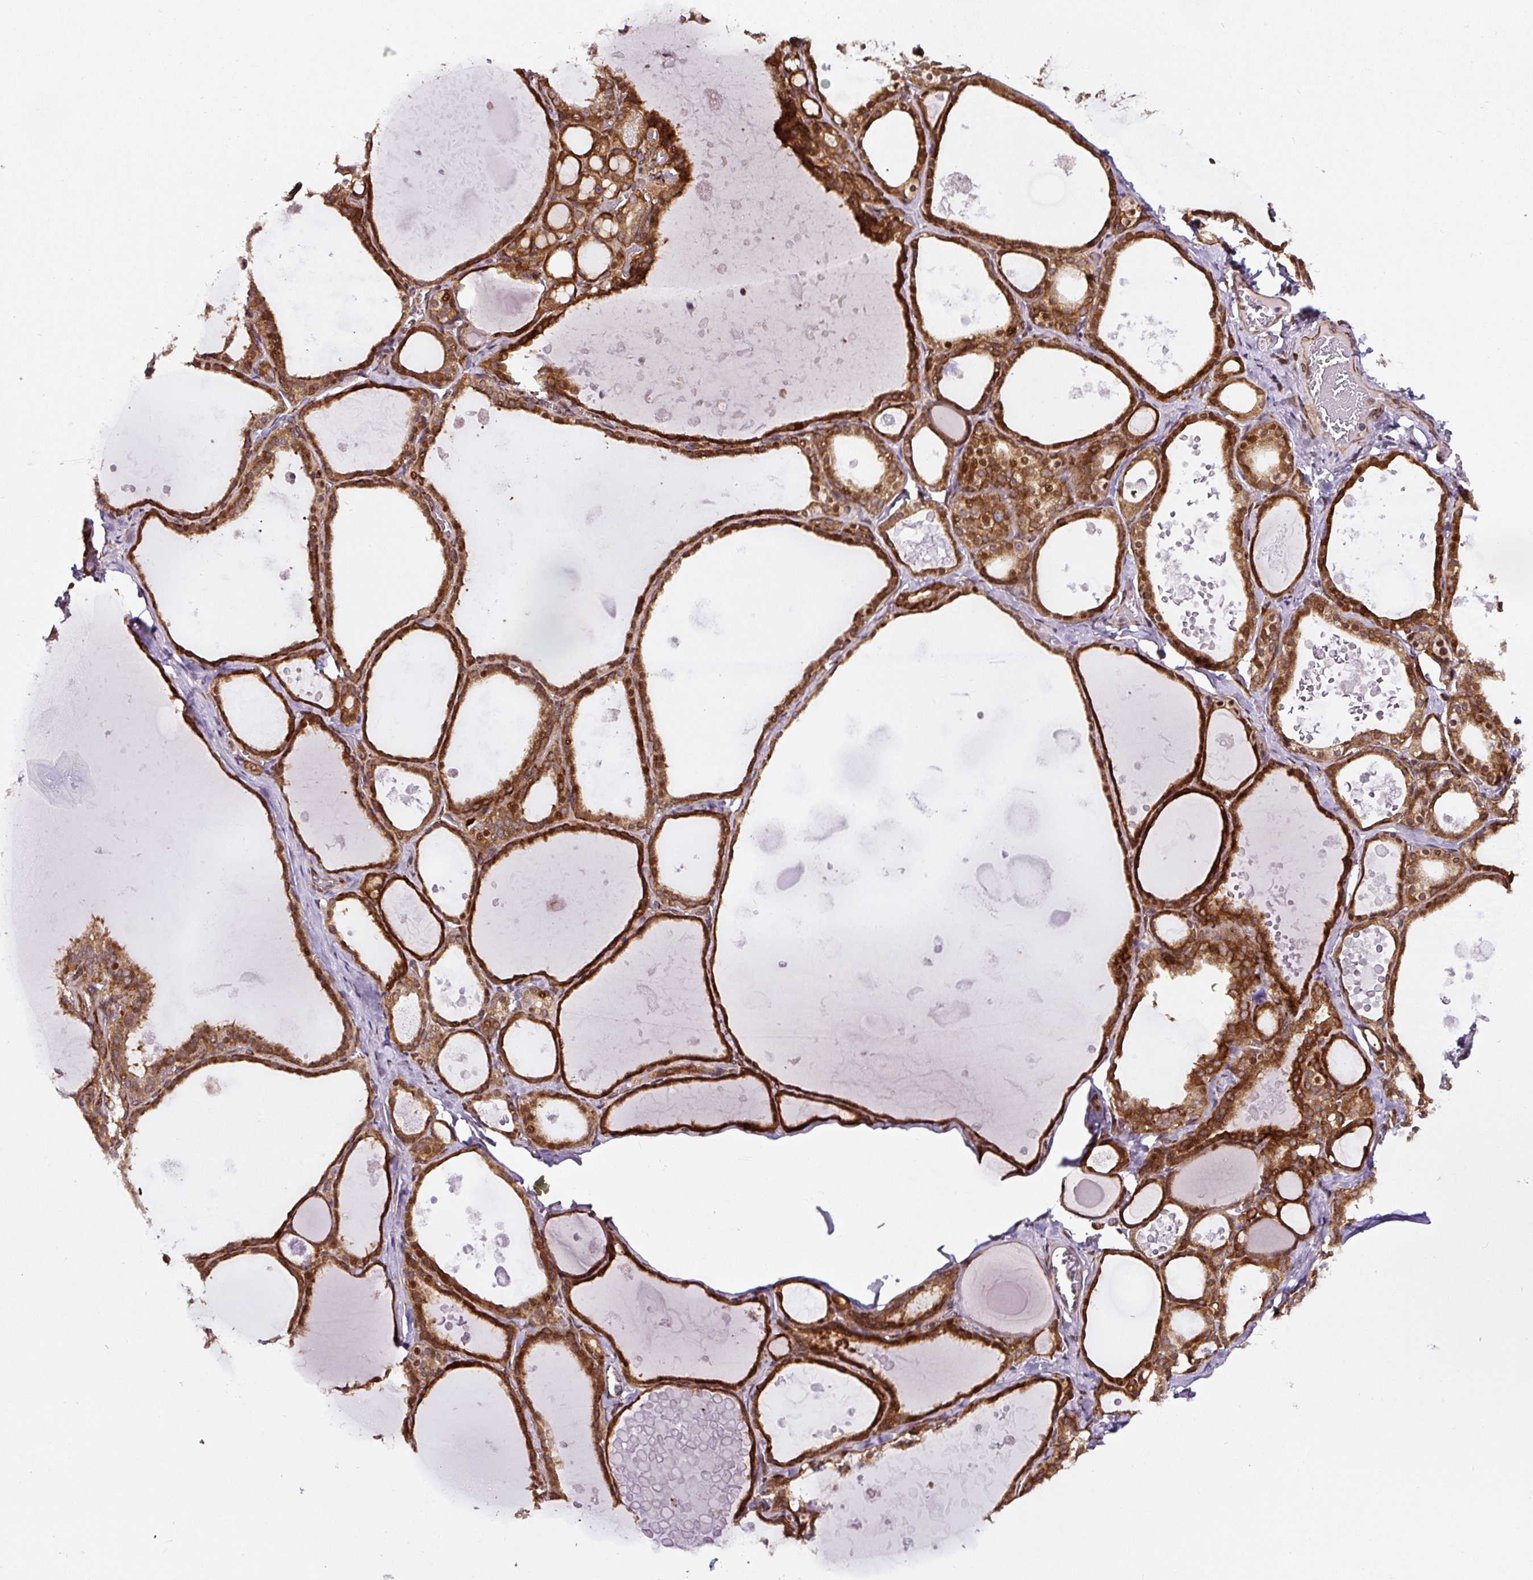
{"staining": {"intensity": "strong", "quantity": ">75%", "location": "cytoplasmic/membranous,nuclear"}, "tissue": "thyroid gland", "cell_type": "Glandular cells", "image_type": "normal", "snomed": [{"axis": "morphology", "description": "Normal tissue, NOS"}, {"axis": "topography", "description": "Thyroid gland"}], "caption": "IHC image of unremarkable thyroid gland: human thyroid gland stained using immunohistochemistry (IHC) displays high levels of strong protein expression localized specifically in the cytoplasmic/membranous,nuclear of glandular cells, appearing as a cytoplasmic/membranous,nuclear brown color.", "gene": "KDM4E", "patient": {"sex": "male", "age": 56}}